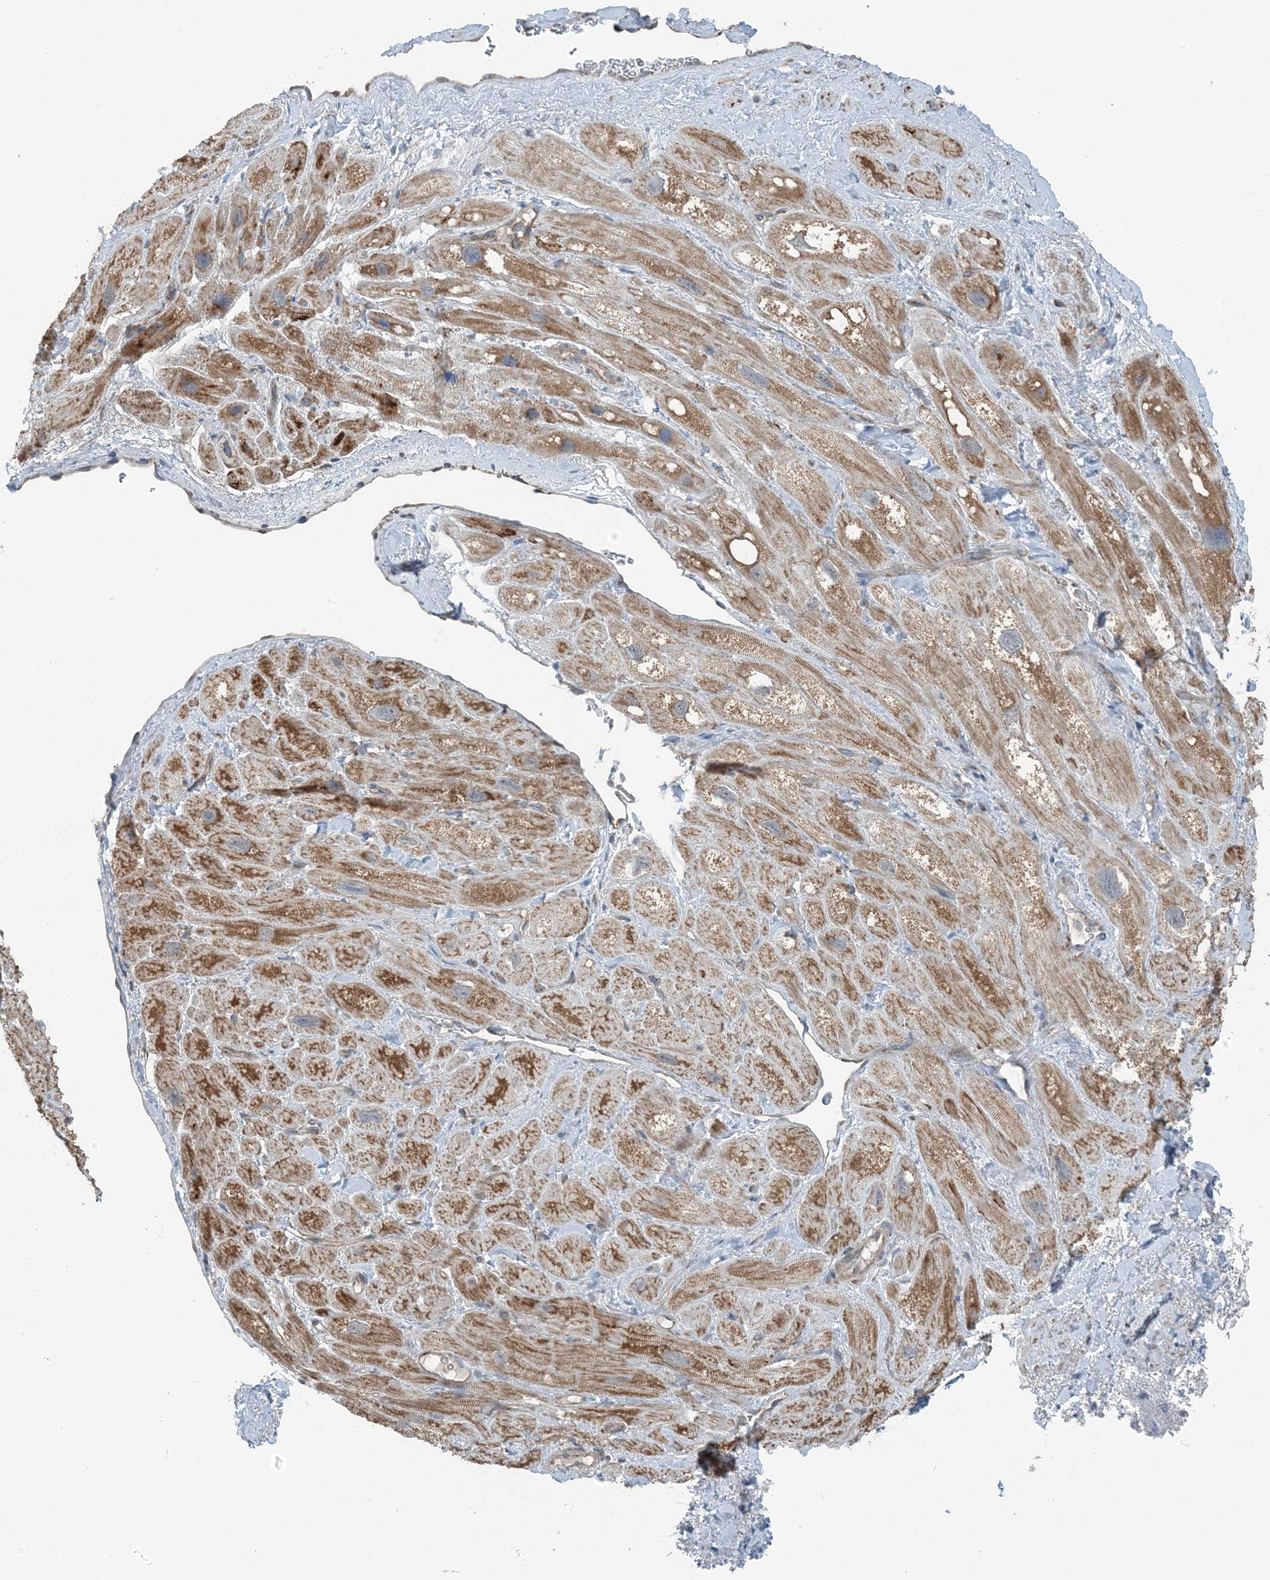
{"staining": {"intensity": "moderate", "quantity": ">75%", "location": "cytoplasmic/membranous"}, "tissue": "heart muscle", "cell_type": "Cardiomyocytes", "image_type": "normal", "snomed": [{"axis": "morphology", "description": "Normal tissue, NOS"}, {"axis": "topography", "description": "Heart"}], "caption": "Protein staining of normal heart muscle exhibits moderate cytoplasmic/membranous staining in about >75% of cardiomyocytes.", "gene": "PILRB", "patient": {"sex": "male", "age": 49}}